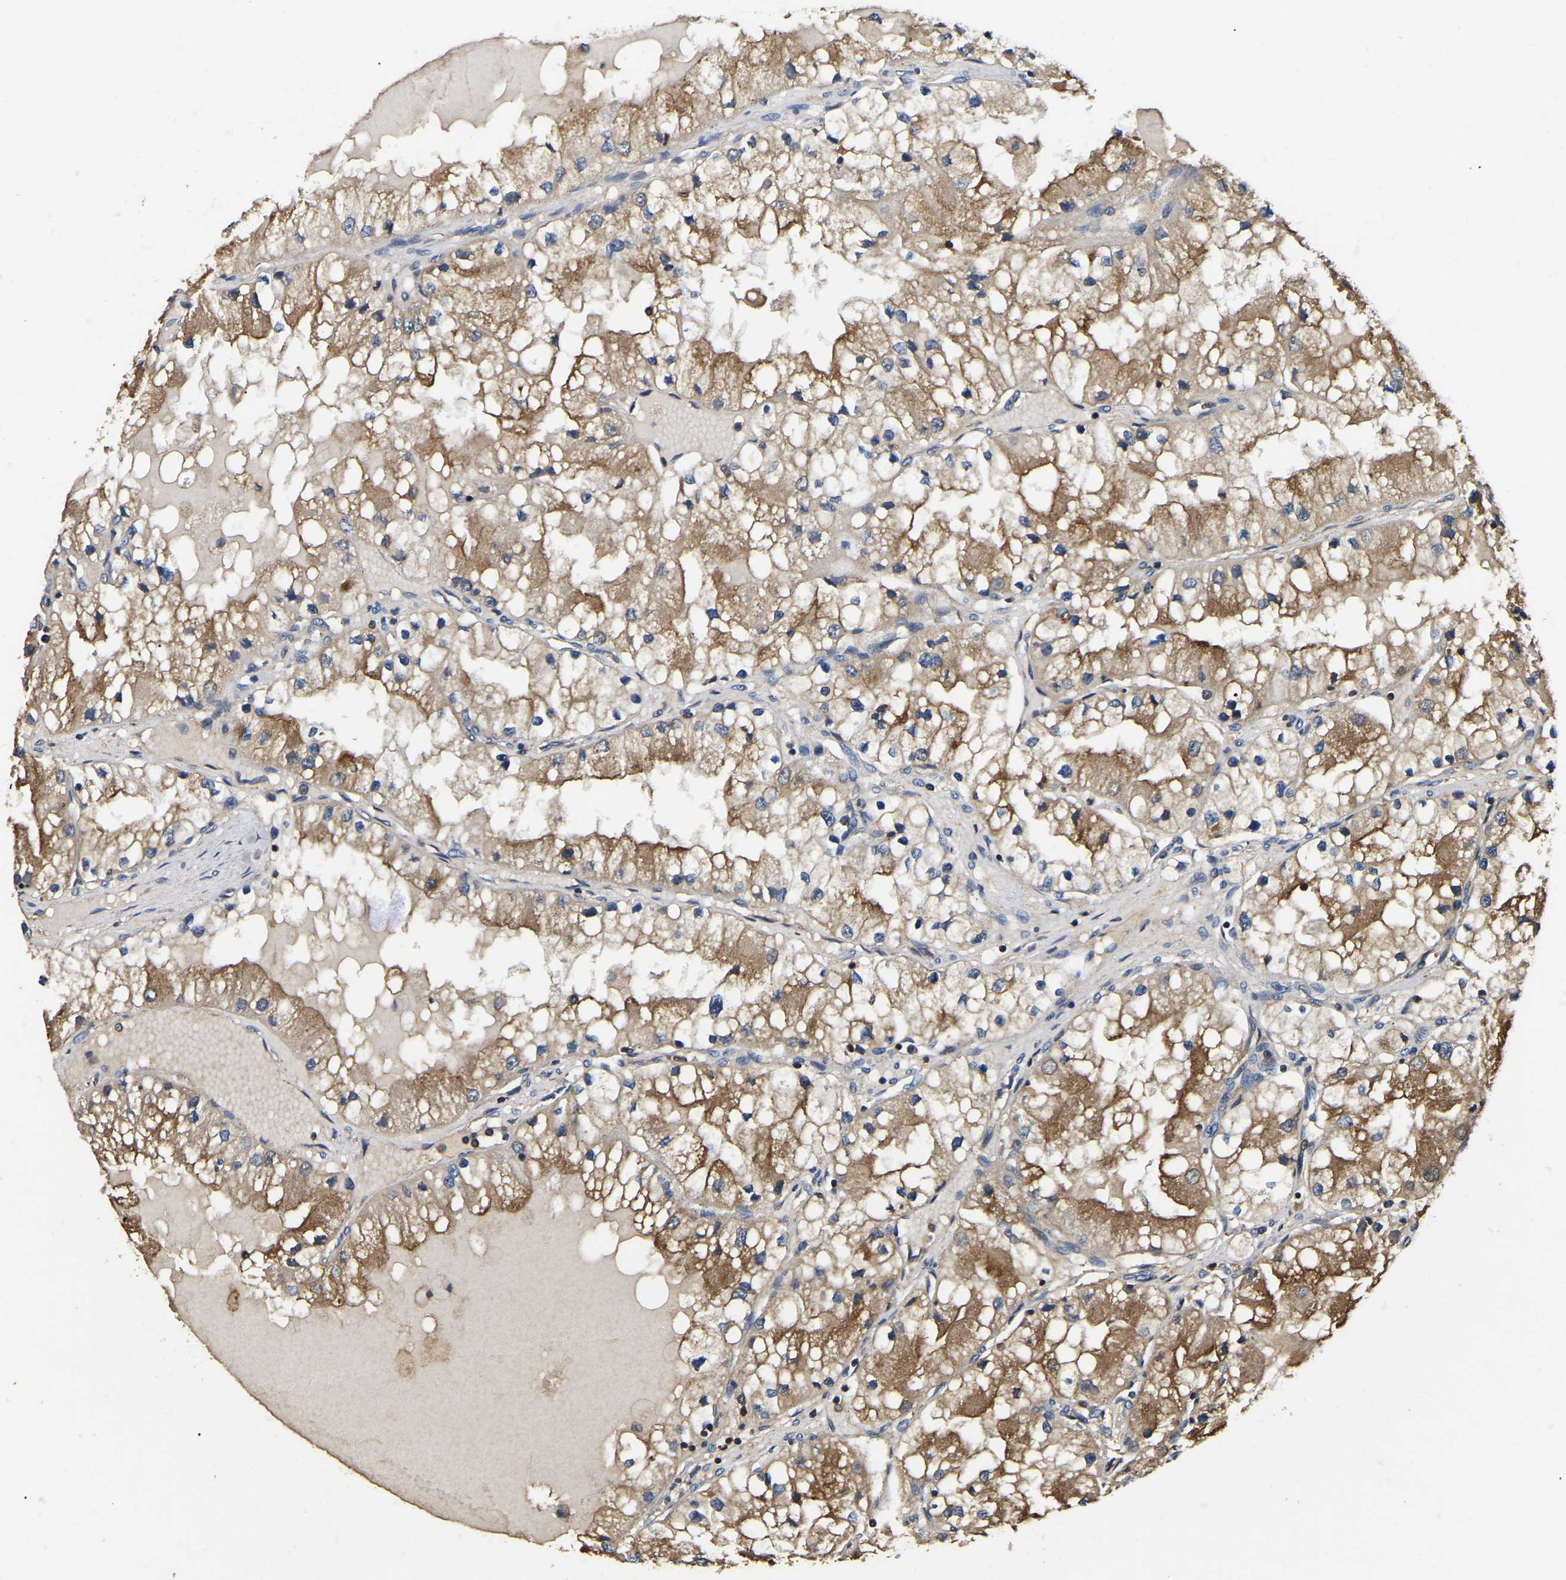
{"staining": {"intensity": "moderate", "quantity": ">75%", "location": "cytoplasmic/membranous"}, "tissue": "renal cancer", "cell_type": "Tumor cells", "image_type": "cancer", "snomed": [{"axis": "morphology", "description": "Adenocarcinoma, NOS"}, {"axis": "topography", "description": "Kidney"}], "caption": "Protein staining of renal cancer tissue displays moderate cytoplasmic/membranous positivity in approximately >75% of tumor cells.", "gene": "SMPD2", "patient": {"sex": "male", "age": 68}}